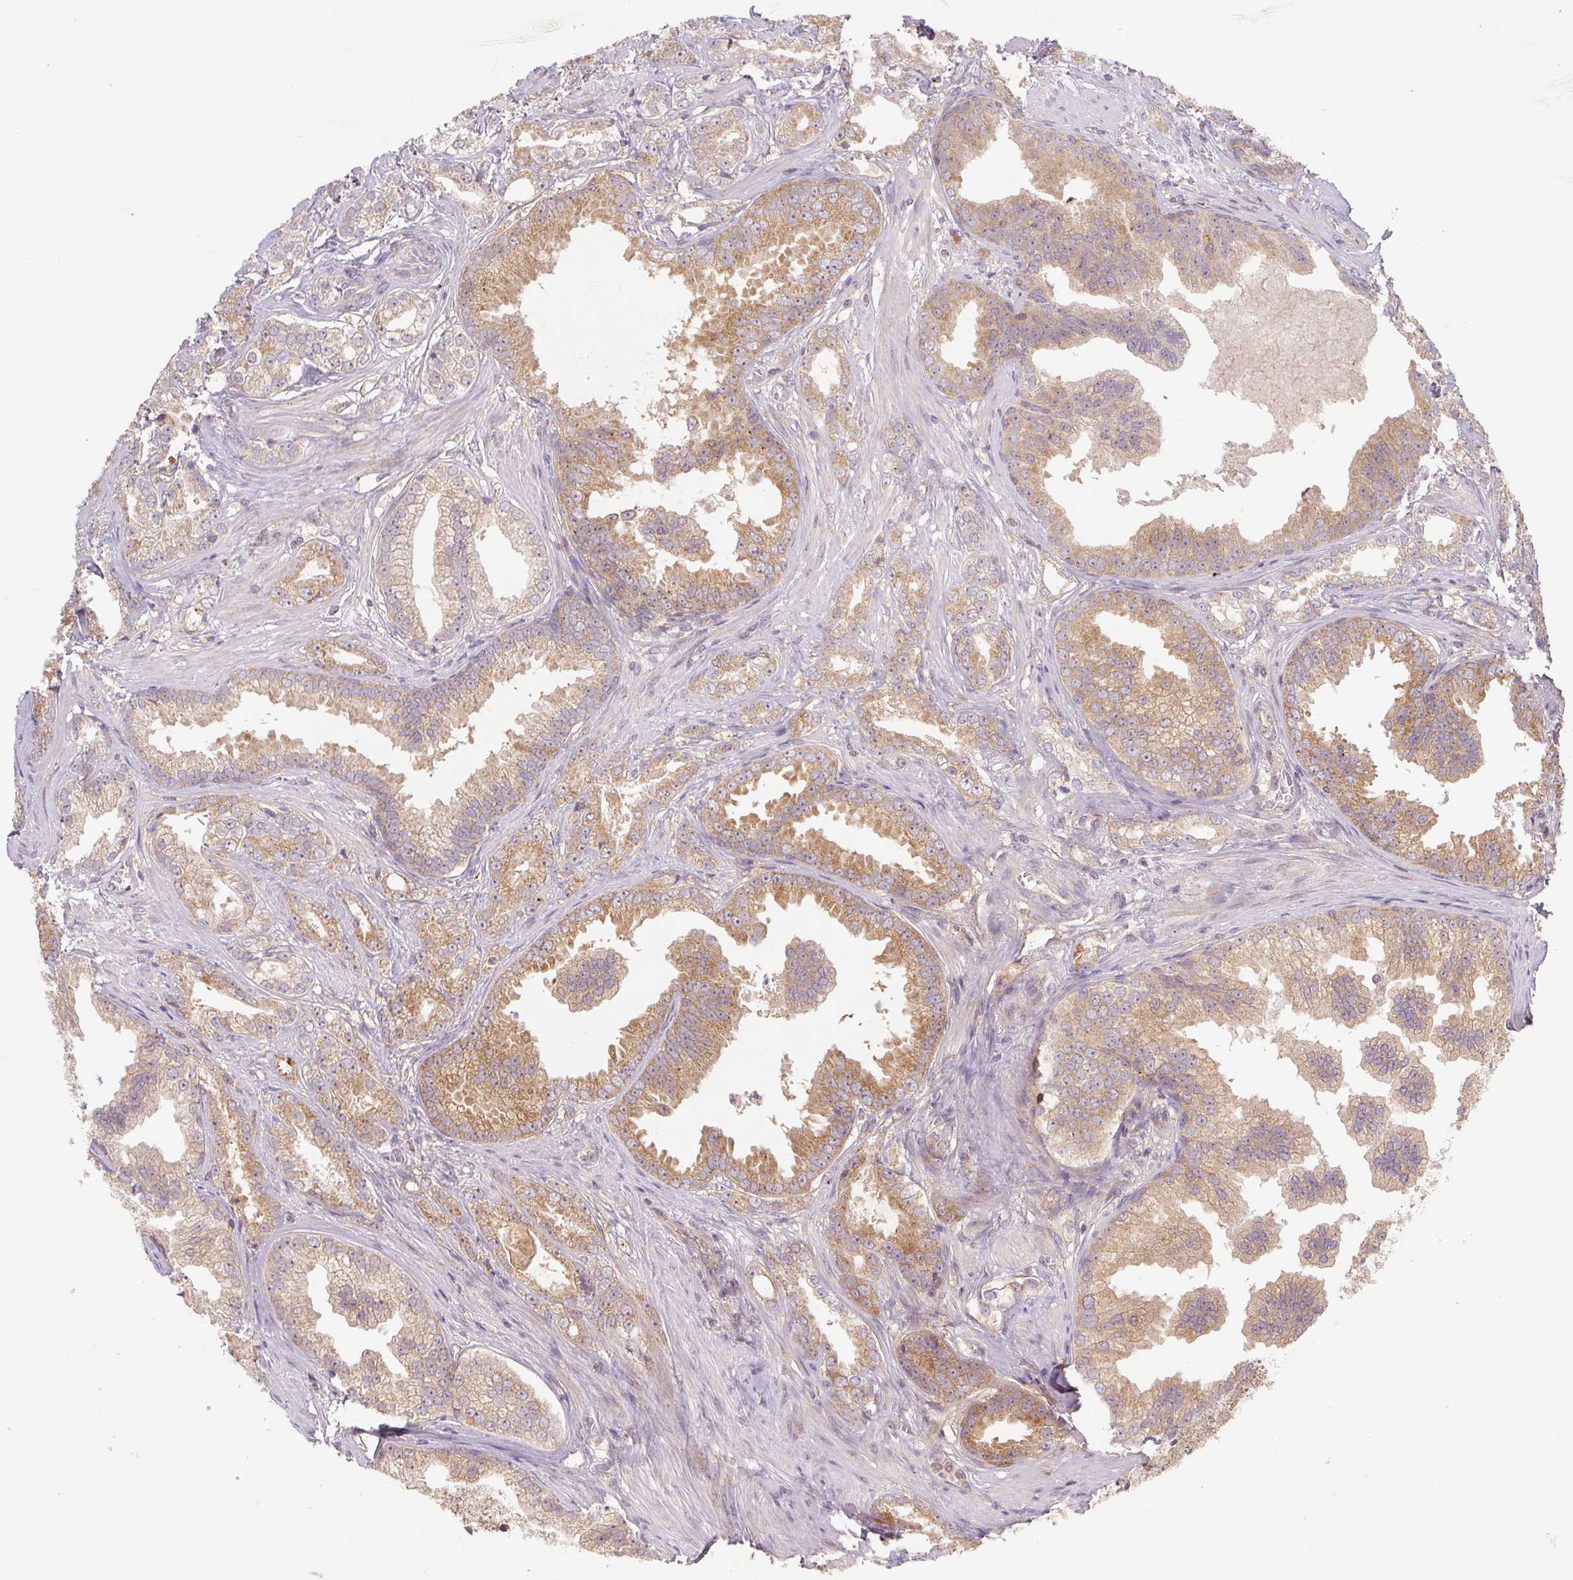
{"staining": {"intensity": "moderate", "quantity": "25%-75%", "location": "cytoplasmic/membranous"}, "tissue": "prostate cancer", "cell_type": "Tumor cells", "image_type": "cancer", "snomed": [{"axis": "morphology", "description": "Adenocarcinoma, Low grade"}, {"axis": "topography", "description": "Prostate"}], "caption": "Protein expression analysis of prostate cancer (low-grade adenocarcinoma) shows moderate cytoplasmic/membranous staining in about 25%-75% of tumor cells.", "gene": "MTHFD1", "patient": {"sex": "male", "age": 65}}